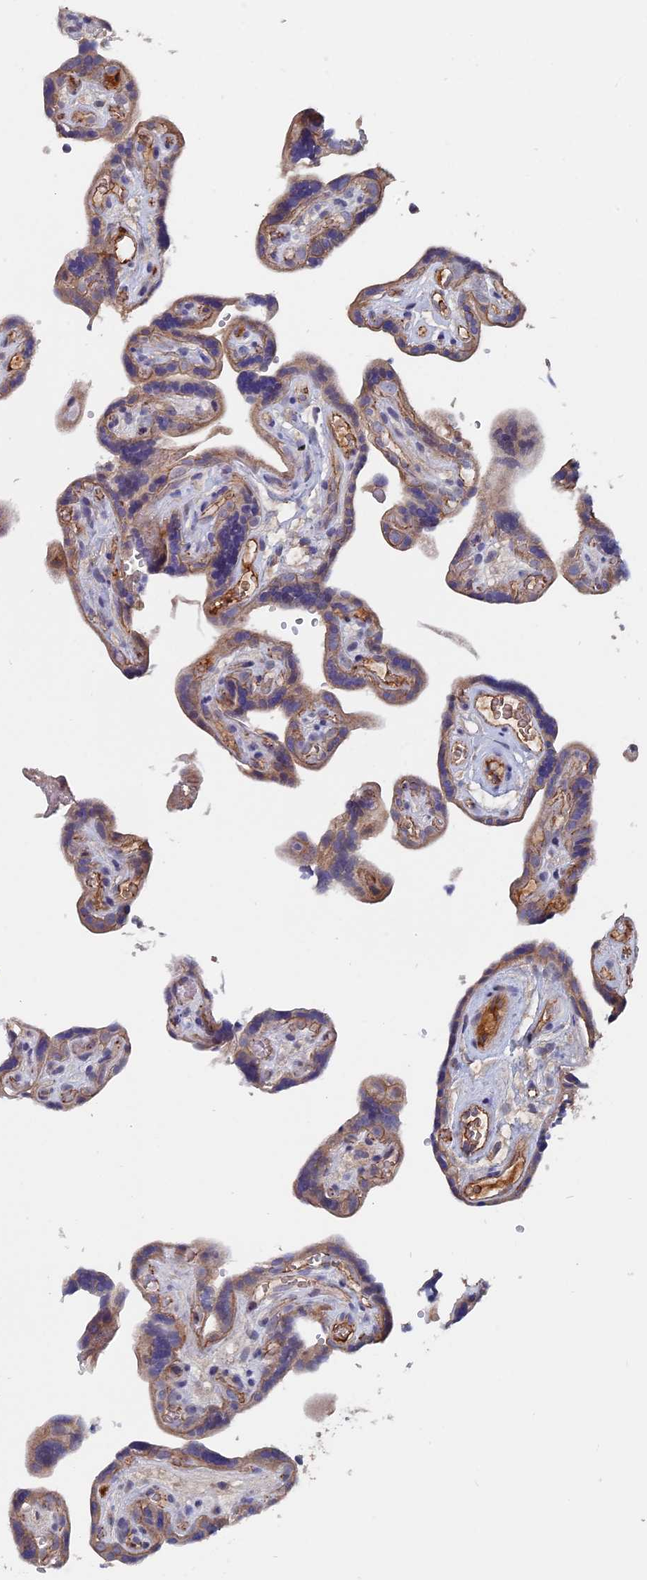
{"staining": {"intensity": "weak", "quantity": "25%-75%", "location": "cytoplasmic/membranous"}, "tissue": "placenta", "cell_type": "Decidual cells", "image_type": "normal", "snomed": [{"axis": "morphology", "description": "Normal tissue, NOS"}, {"axis": "topography", "description": "Placenta"}], "caption": "IHC (DAB (3,3'-diaminobenzidine)) staining of unremarkable human placenta reveals weak cytoplasmic/membranous protein expression in approximately 25%-75% of decidual cells.", "gene": "SLC33A1", "patient": {"sex": "female", "age": 30}}